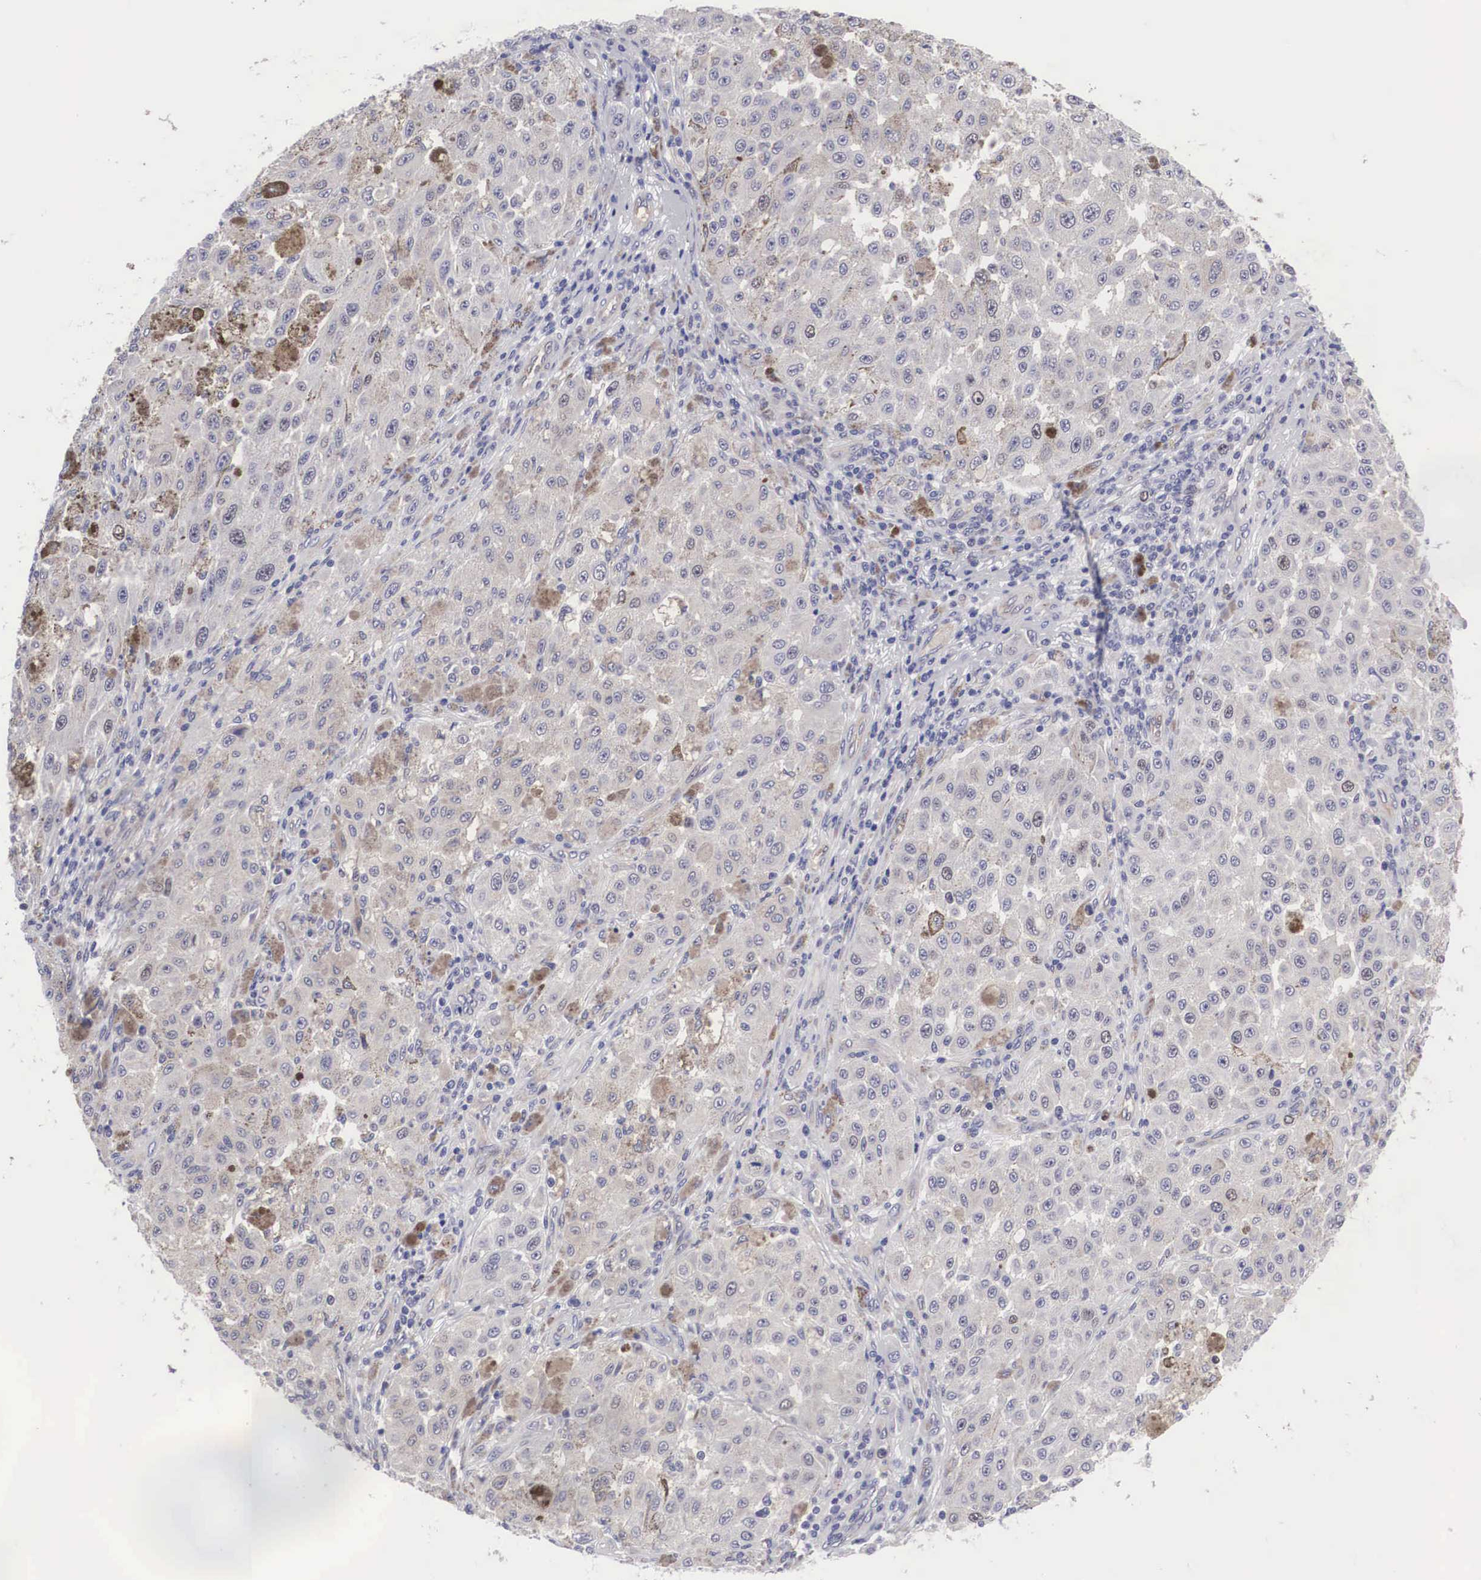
{"staining": {"intensity": "weak", "quantity": "<25%", "location": "nuclear"}, "tissue": "melanoma", "cell_type": "Tumor cells", "image_type": "cancer", "snomed": [{"axis": "morphology", "description": "Malignant melanoma, NOS"}, {"axis": "topography", "description": "Skin"}], "caption": "An immunohistochemistry (IHC) histopathology image of malignant melanoma is shown. There is no staining in tumor cells of malignant melanoma.", "gene": "MAST4", "patient": {"sex": "female", "age": 64}}